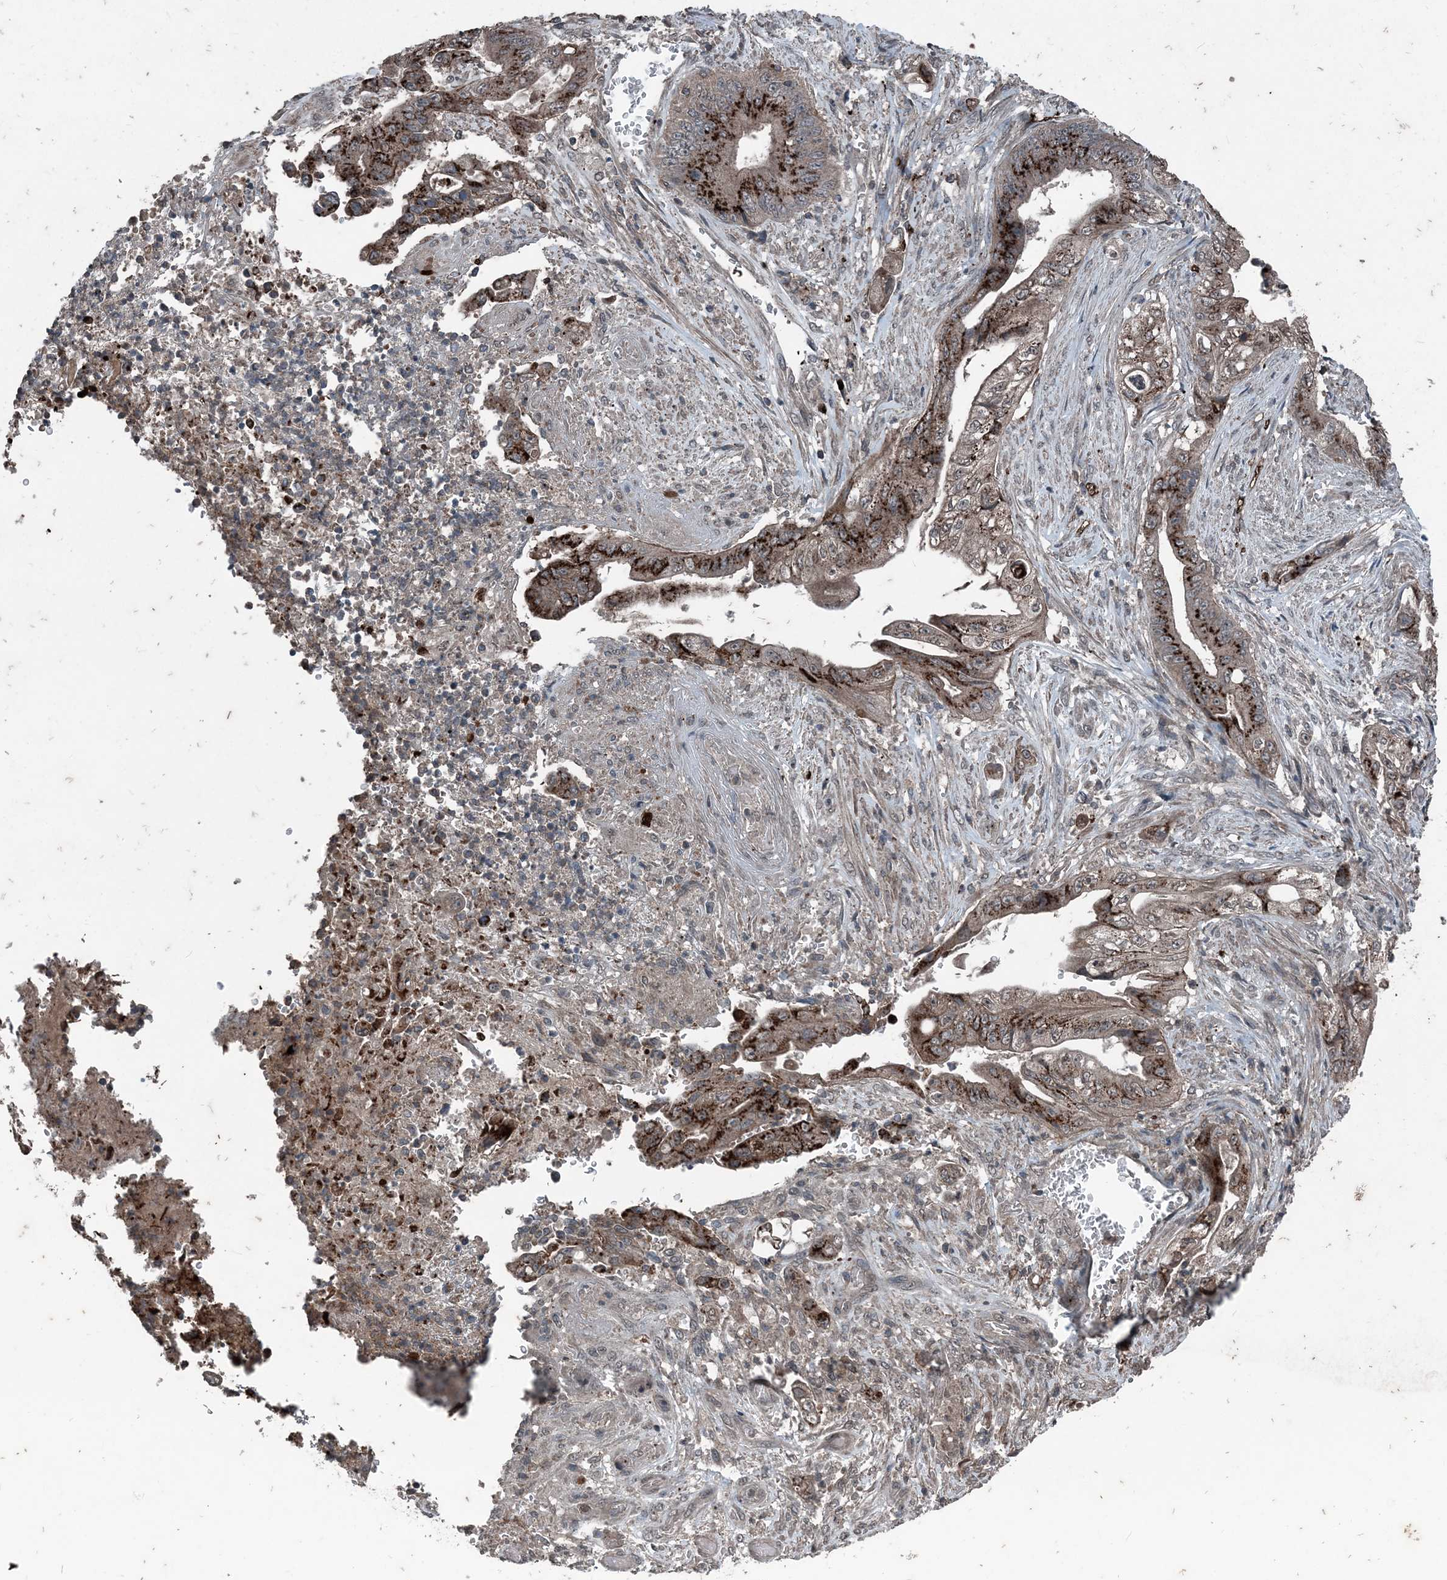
{"staining": {"intensity": "moderate", "quantity": ">75%", "location": "cytoplasmic/membranous"}, "tissue": "stomach cancer", "cell_type": "Tumor cells", "image_type": "cancer", "snomed": [{"axis": "morphology", "description": "Adenocarcinoma, NOS"}, {"axis": "topography", "description": "Stomach"}], "caption": "IHC histopathology image of human stomach cancer stained for a protein (brown), which shows medium levels of moderate cytoplasmic/membranous staining in approximately >75% of tumor cells.", "gene": "CFL1", "patient": {"sex": "female", "age": 73}}